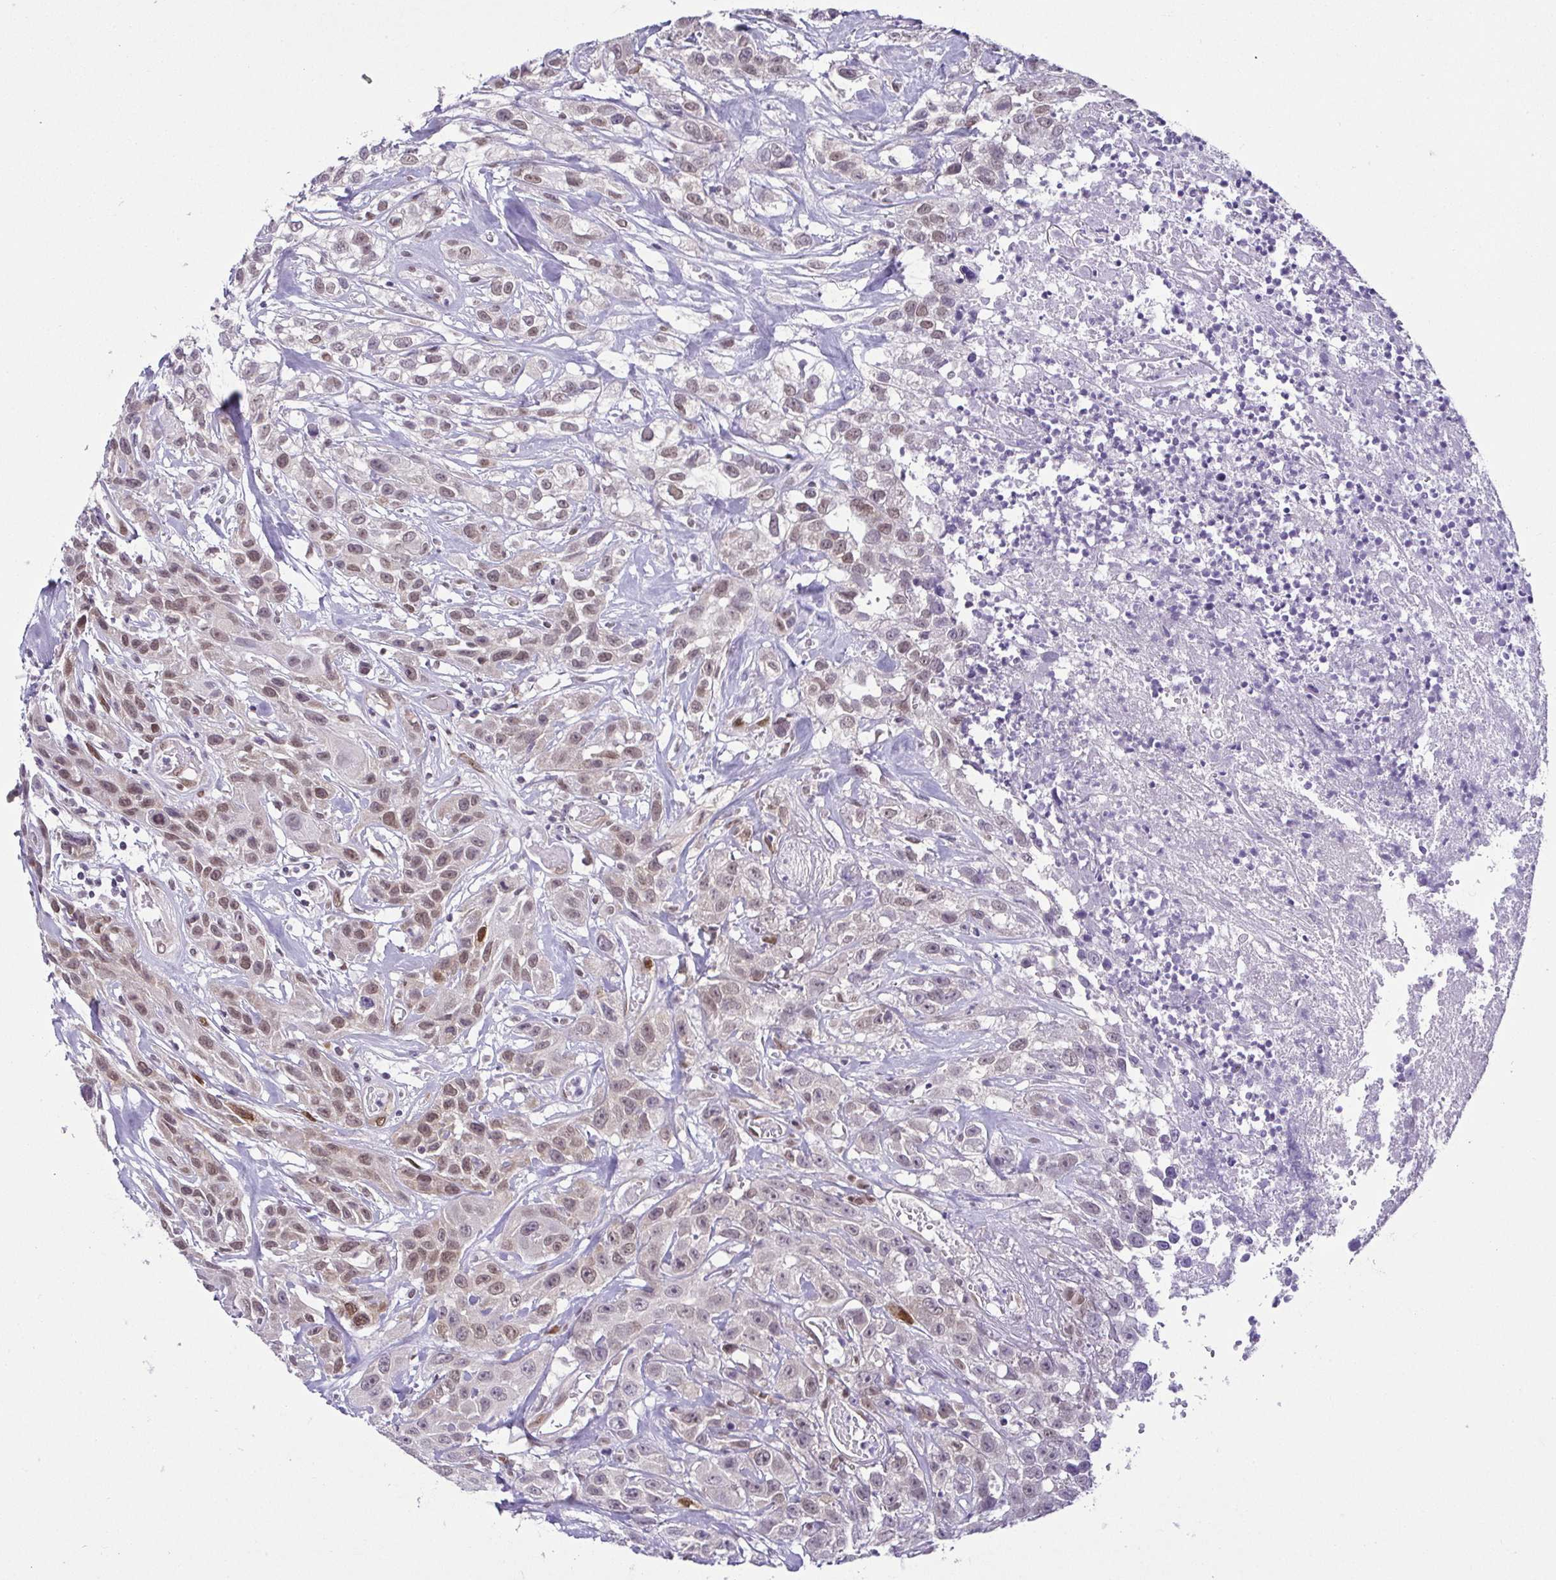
{"staining": {"intensity": "weak", "quantity": "25%-75%", "location": "nuclear"}, "tissue": "head and neck cancer", "cell_type": "Tumor cells", "image_type": "cancer", "snomed": [{"axis": "morphology", "description": "Squamous cell carcinoma, NOS"}, {"axis": "topography", "description": "Head-Neck"}], "caption": "Tumor cells reveal weak nuclear positivity in about 25%-75% of cells in head and neck squamous cell carcinoma.", "gene": "RBM3", "patient": {"sex": "male", "age": 57}}